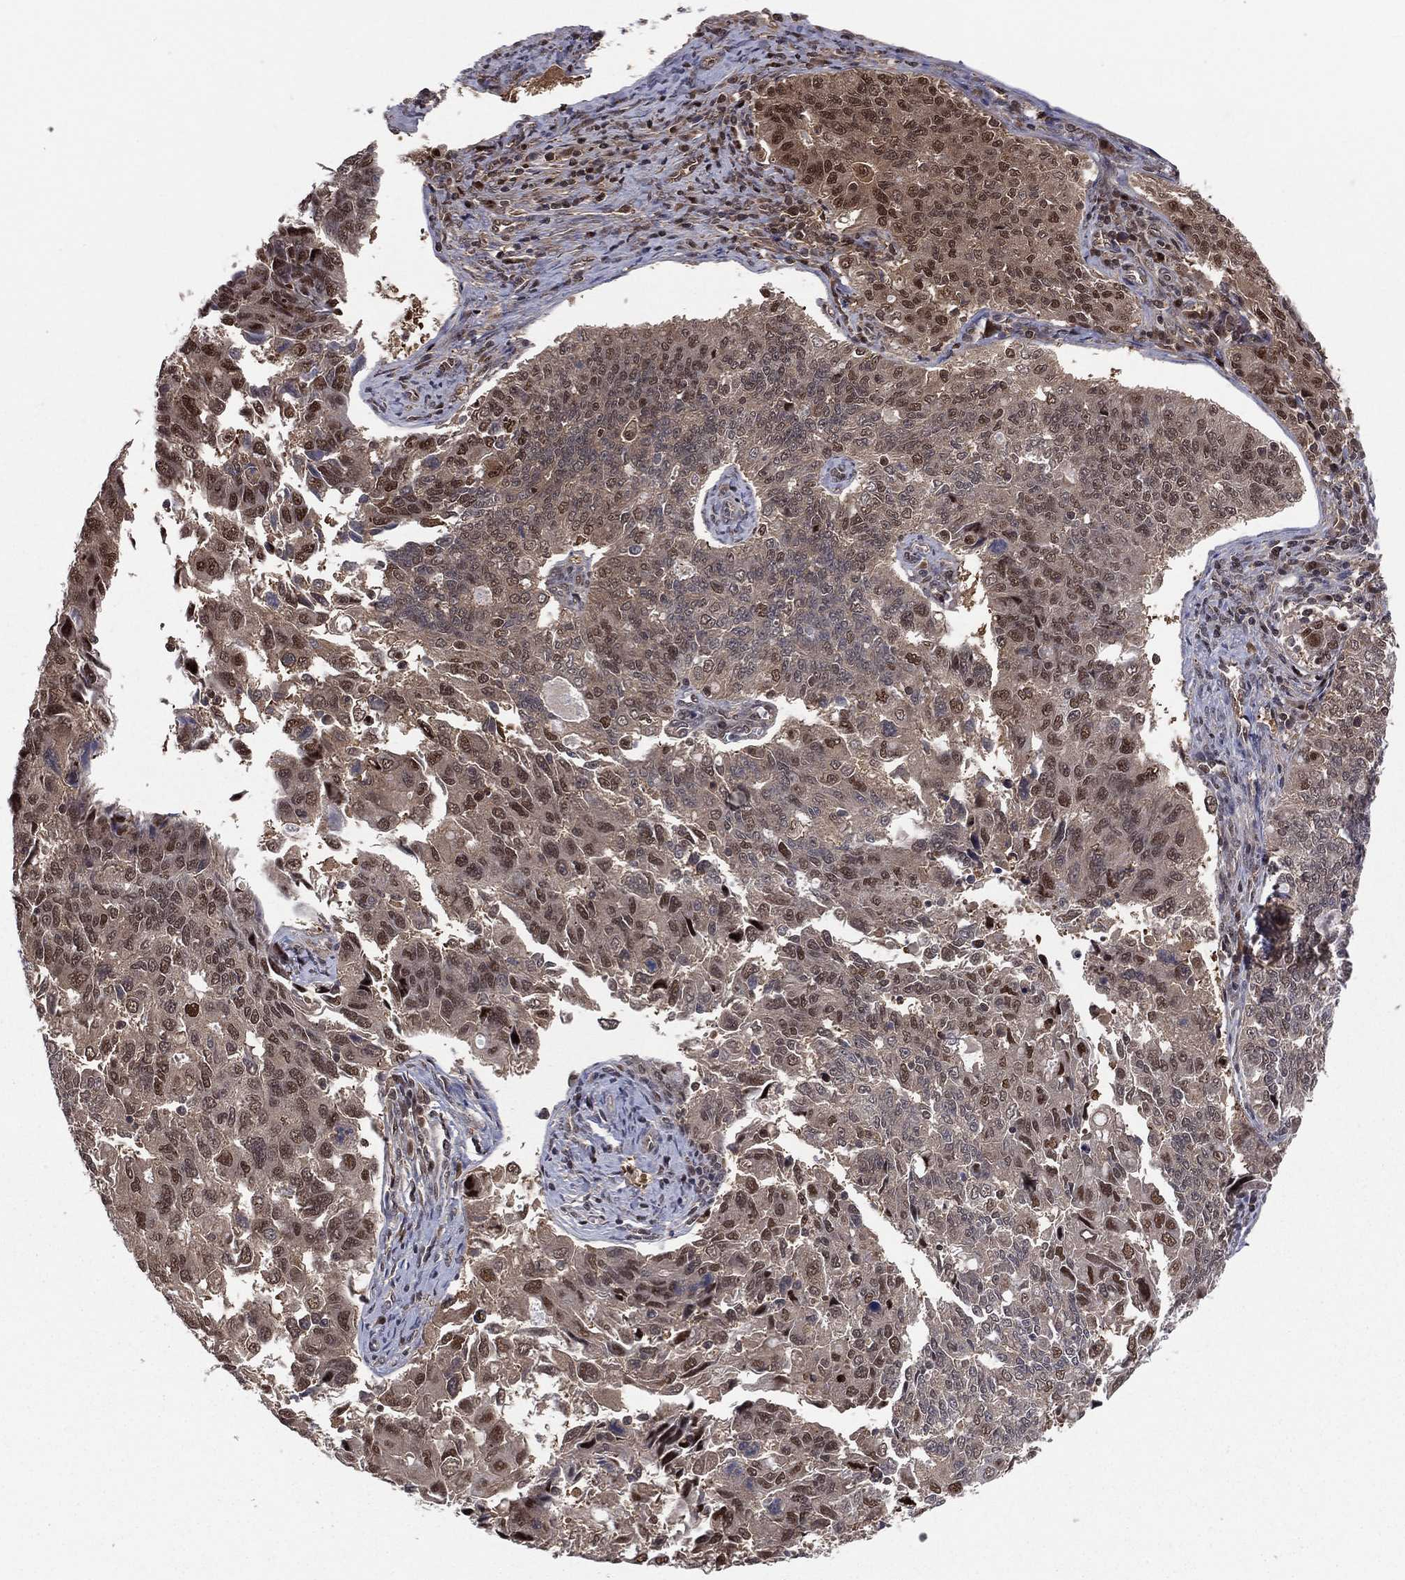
{"staining": {"intensity": "moderate", "quantity": ">75%", "location": "cytoplasmic/membranous,nuclear"}, "tissue": "endometrial cancer", "cell_type": "Tumor cells", "image_type": "cancer", "snomed": [{"axis": "morphology", "description": "Adenocarcinoma, NOS"}, {"axis": "topography", "description": "Endometrium"}], "caption": "Approximately >75% of tumor cells in endometrial cancer (adenocarcinoma) demonstrate moderate cytoplasmic/membranous and nuclear protein expression as visualized by brown immunohistochemical staining.", "gene": "ICOSLG", "patient": {"sex": "female", "age": 43}}